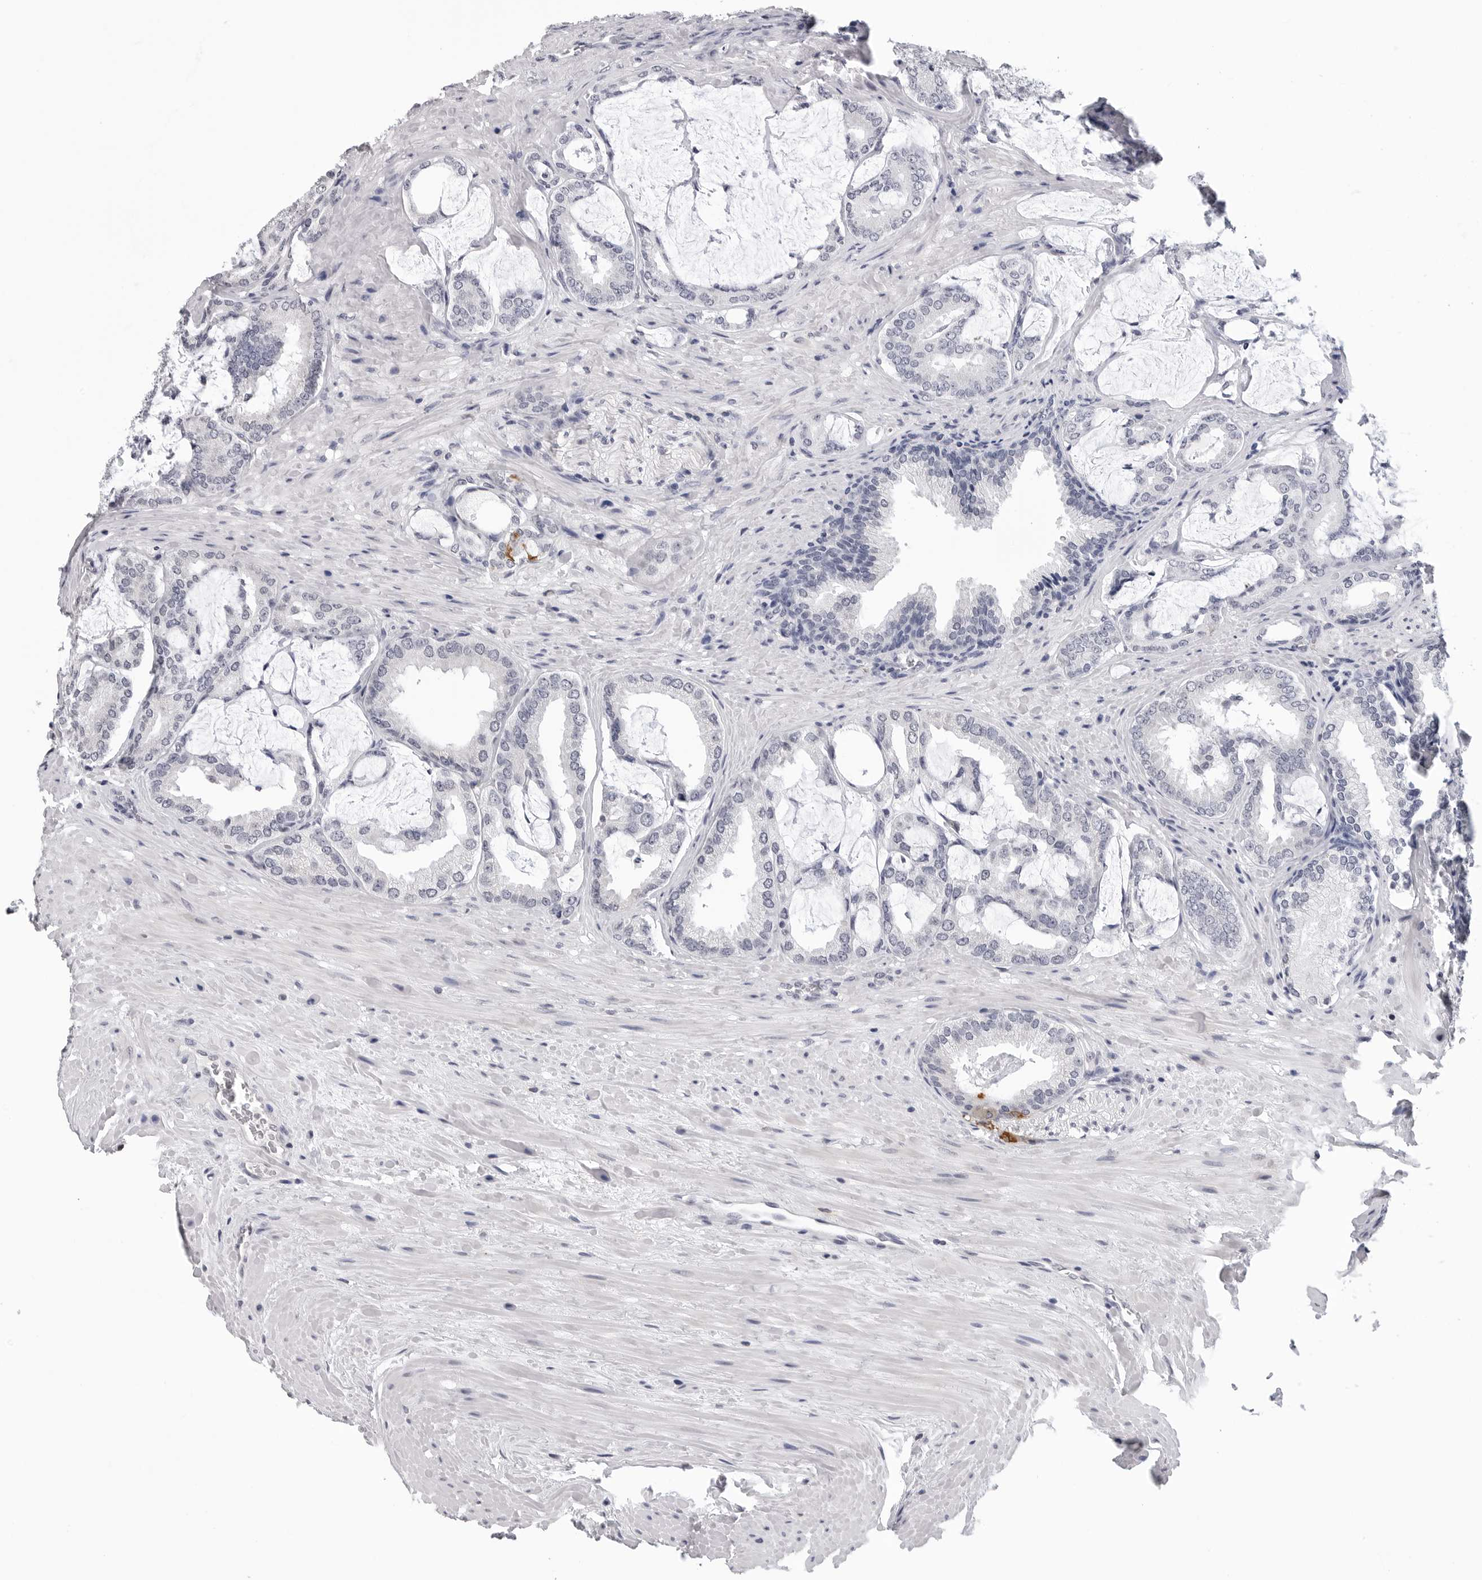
{"staining": {"intensity": "negative", "quantity": "none", "location": "none"}, "tissue": "prostate cancer", "cell_type": "Tumor cells", "image_type": "cancer", "snomed": [{"axis": "morphology", "description": "Adenocarcinoma, Low grade"}, {"axis": "topography", "description": "Prostate"}], "caption": "Human prostate cancer stained for a protein using immunohistochemistry (IHC) demonstrates no staining in tumor cells.", "gene": "TRMT13", "patient": {"sex": "male", "age": 71}}